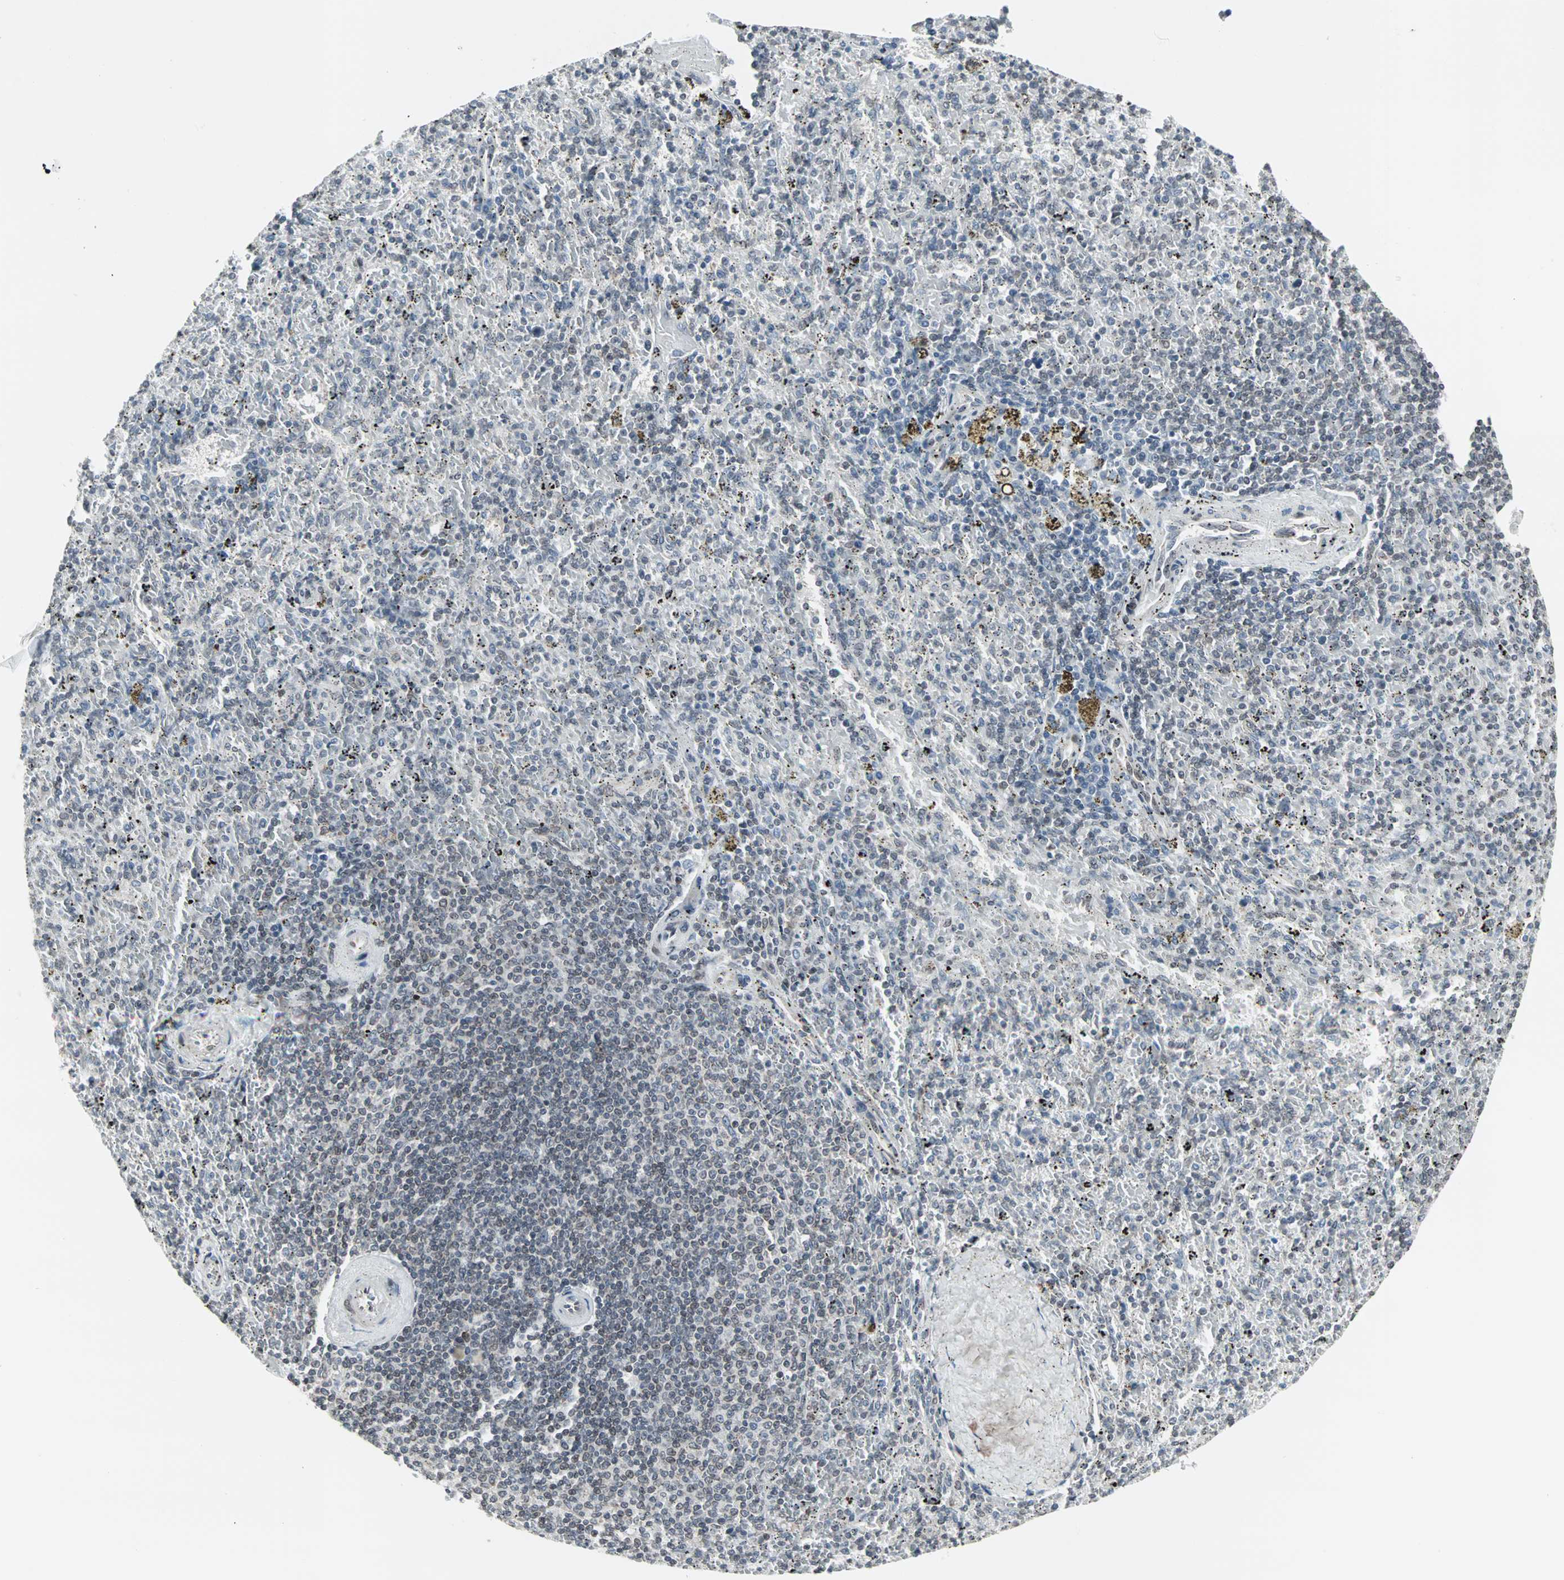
{"staining": {"intensity": "negative", "quantity": "none", "location": "none"}, "tissue": "spleen", "cell_type": "Cells in red pulp", "image_type": "normal", "snomed": [{"axis": "morphology", "description": "Normal tissue, NOS"}, {"axis": "topography", "description": "Spleen"}], "caption": "The histopathology image exhibits no staining of cells in red pulp in unremarkable spleen. Nuclei are stained in blue.", "gene": "CBLC", "patient": {"sex": "female", "age": 43}}